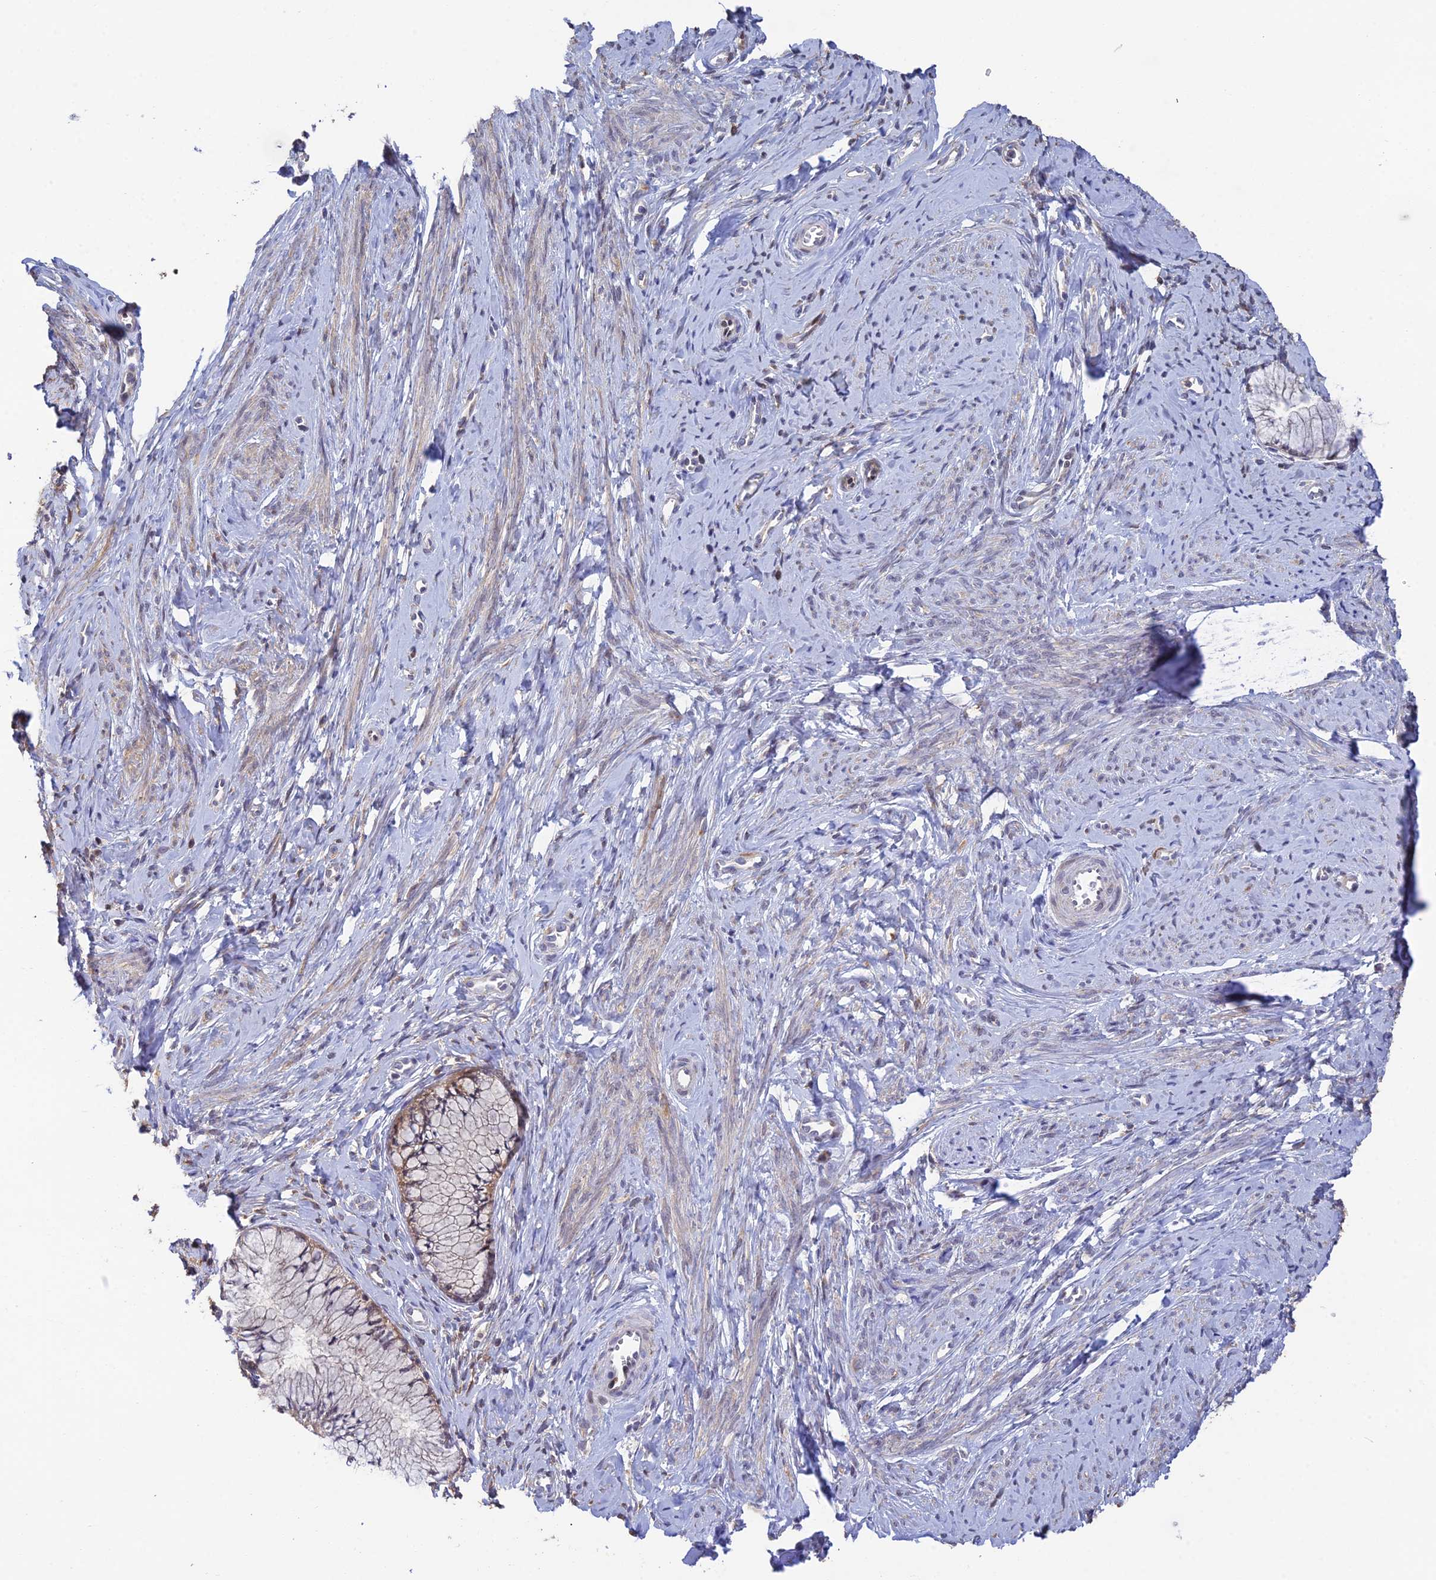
{"staining": {"intensity": "moderate", "quantity": "25%-75%", "location": "cytoplasmic/membranous"}, "tissue": "cervix", "cell_type": "Glandular cells", "image_type": "normal", "snomed": [{"axis": "morphology", "description": "Normal tissue, NOS"}, {"axis": "topography", "description": "Cervix"}], "caption": "Glandular cells exhibit medium levels of moderate cytoplasmic/membranous staining in approximately 25%-75% of cells in unremarkable cervix.", "gene": "ELOA2", "patient": {"sex": "female", "age": 42}}